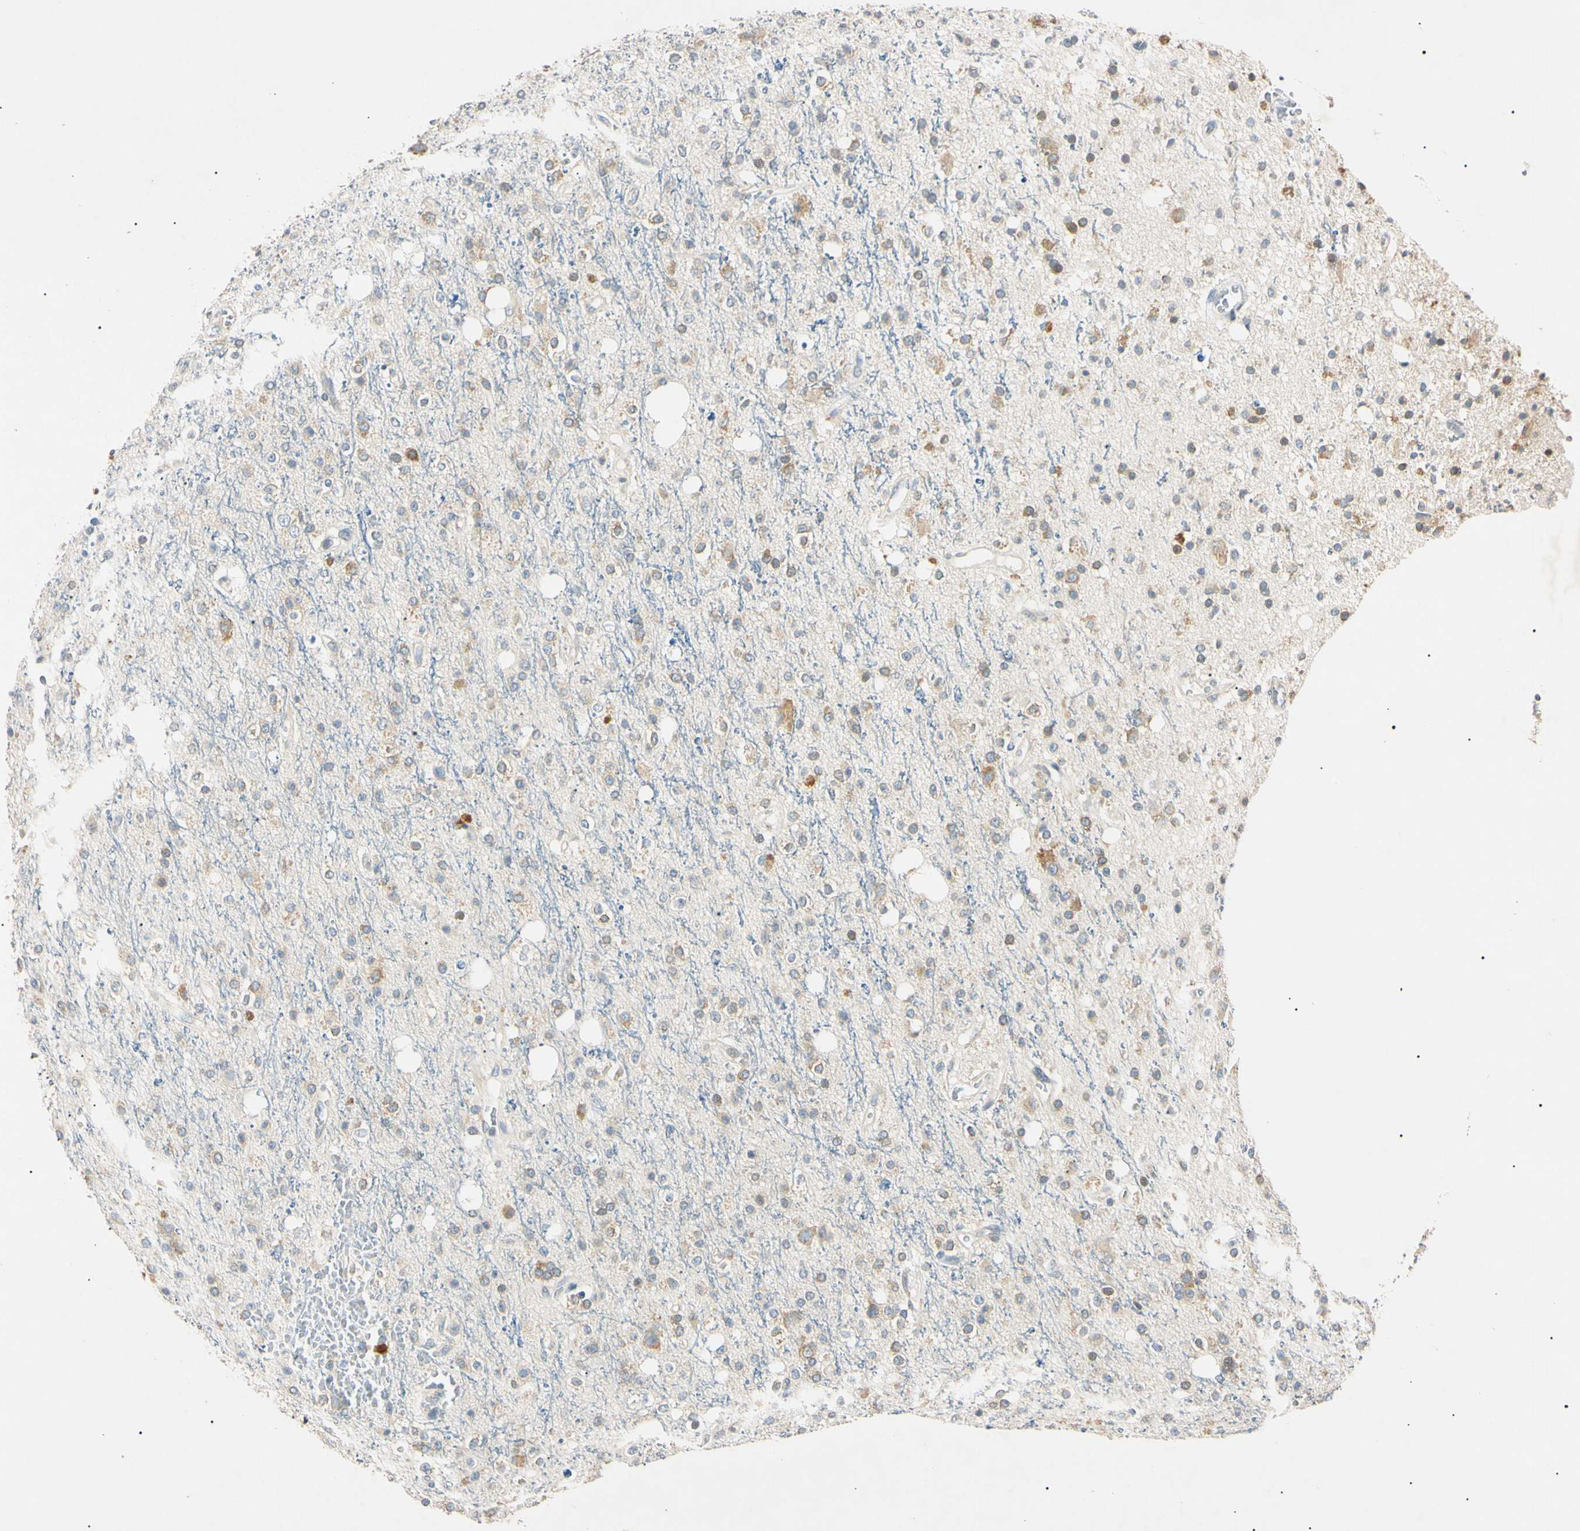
{"staining": {"intensity": "moderate", "quantity": "25%-75%", "location": "cytoplasmic/membranous"}, "tissue": "glioma", "cell_type": "Tumor cells", "image_type": "cancer", "snomed": [{"axis": "morphology", "description": "Glioma, malignant, High grade"}, {"axis": "topography", "description": "Brain"}], "caption": "Malignant glioma (high-grade) stained with a protein marker demonstrates moderate staining in tumor cells.", "gene": "DNAJB12", "patient": {"sex": "male", "age": 47}}